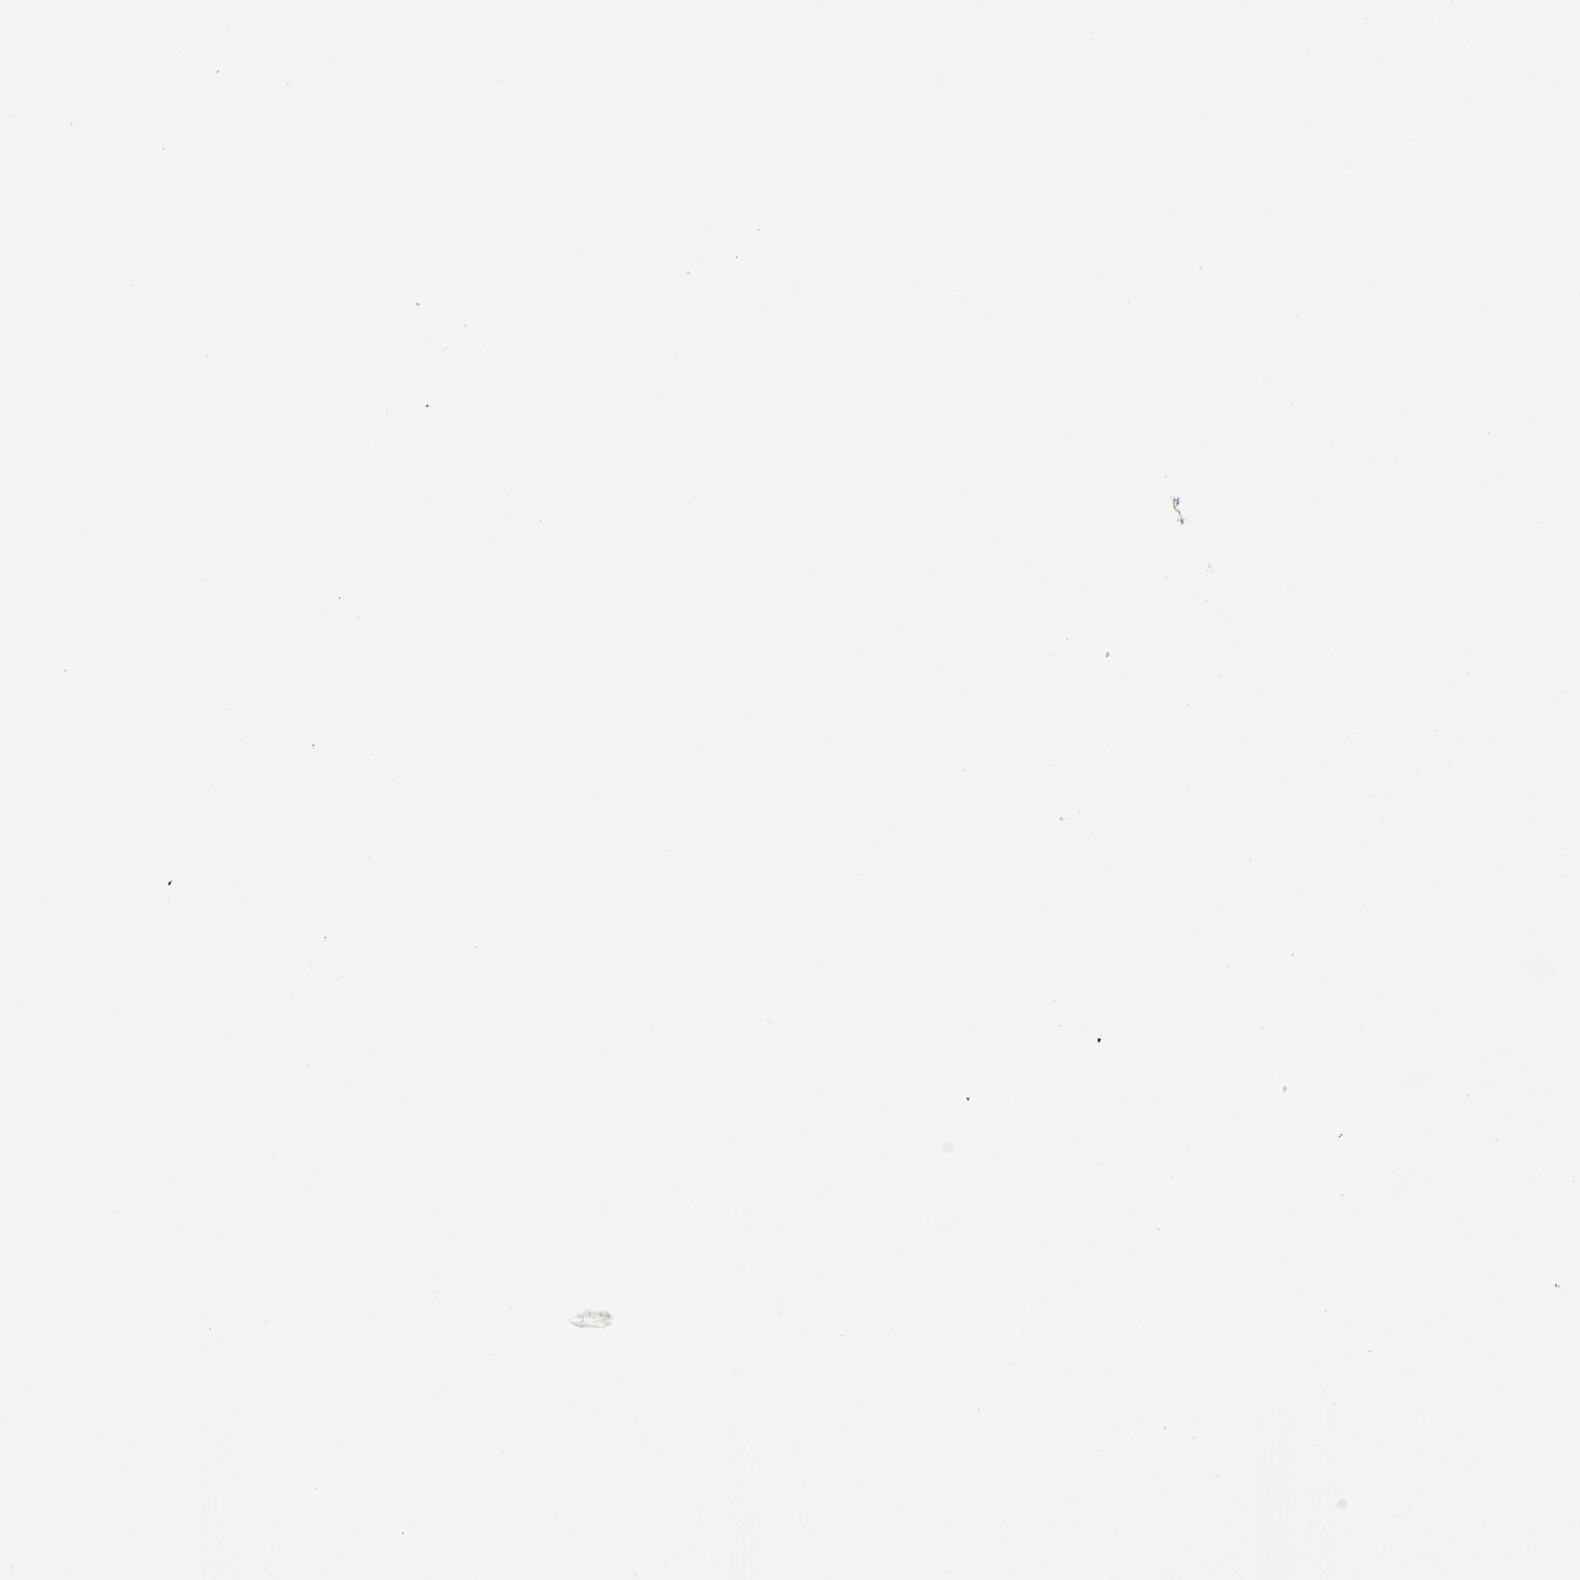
{"staining": {"intensity": "negative", "quantity": "none", "location": "none"}, "tissue": "renal cancer", "cell_type": "Tumor cells", "image_type": "cancer", "snomed": [{"axis": "morphology", "description": "Normal tissue, NOS"}, {"axis": "morphology", "description": "Adenocarcinoma, NOS"}, {"axis": "topography", "description": "Kidney"}], "caption": "Tumor cells show no significant positivity in renal cancer (adenocarcinoma).", "gene": "PTEN", "patient": {"sex": "female", "age": 72}}